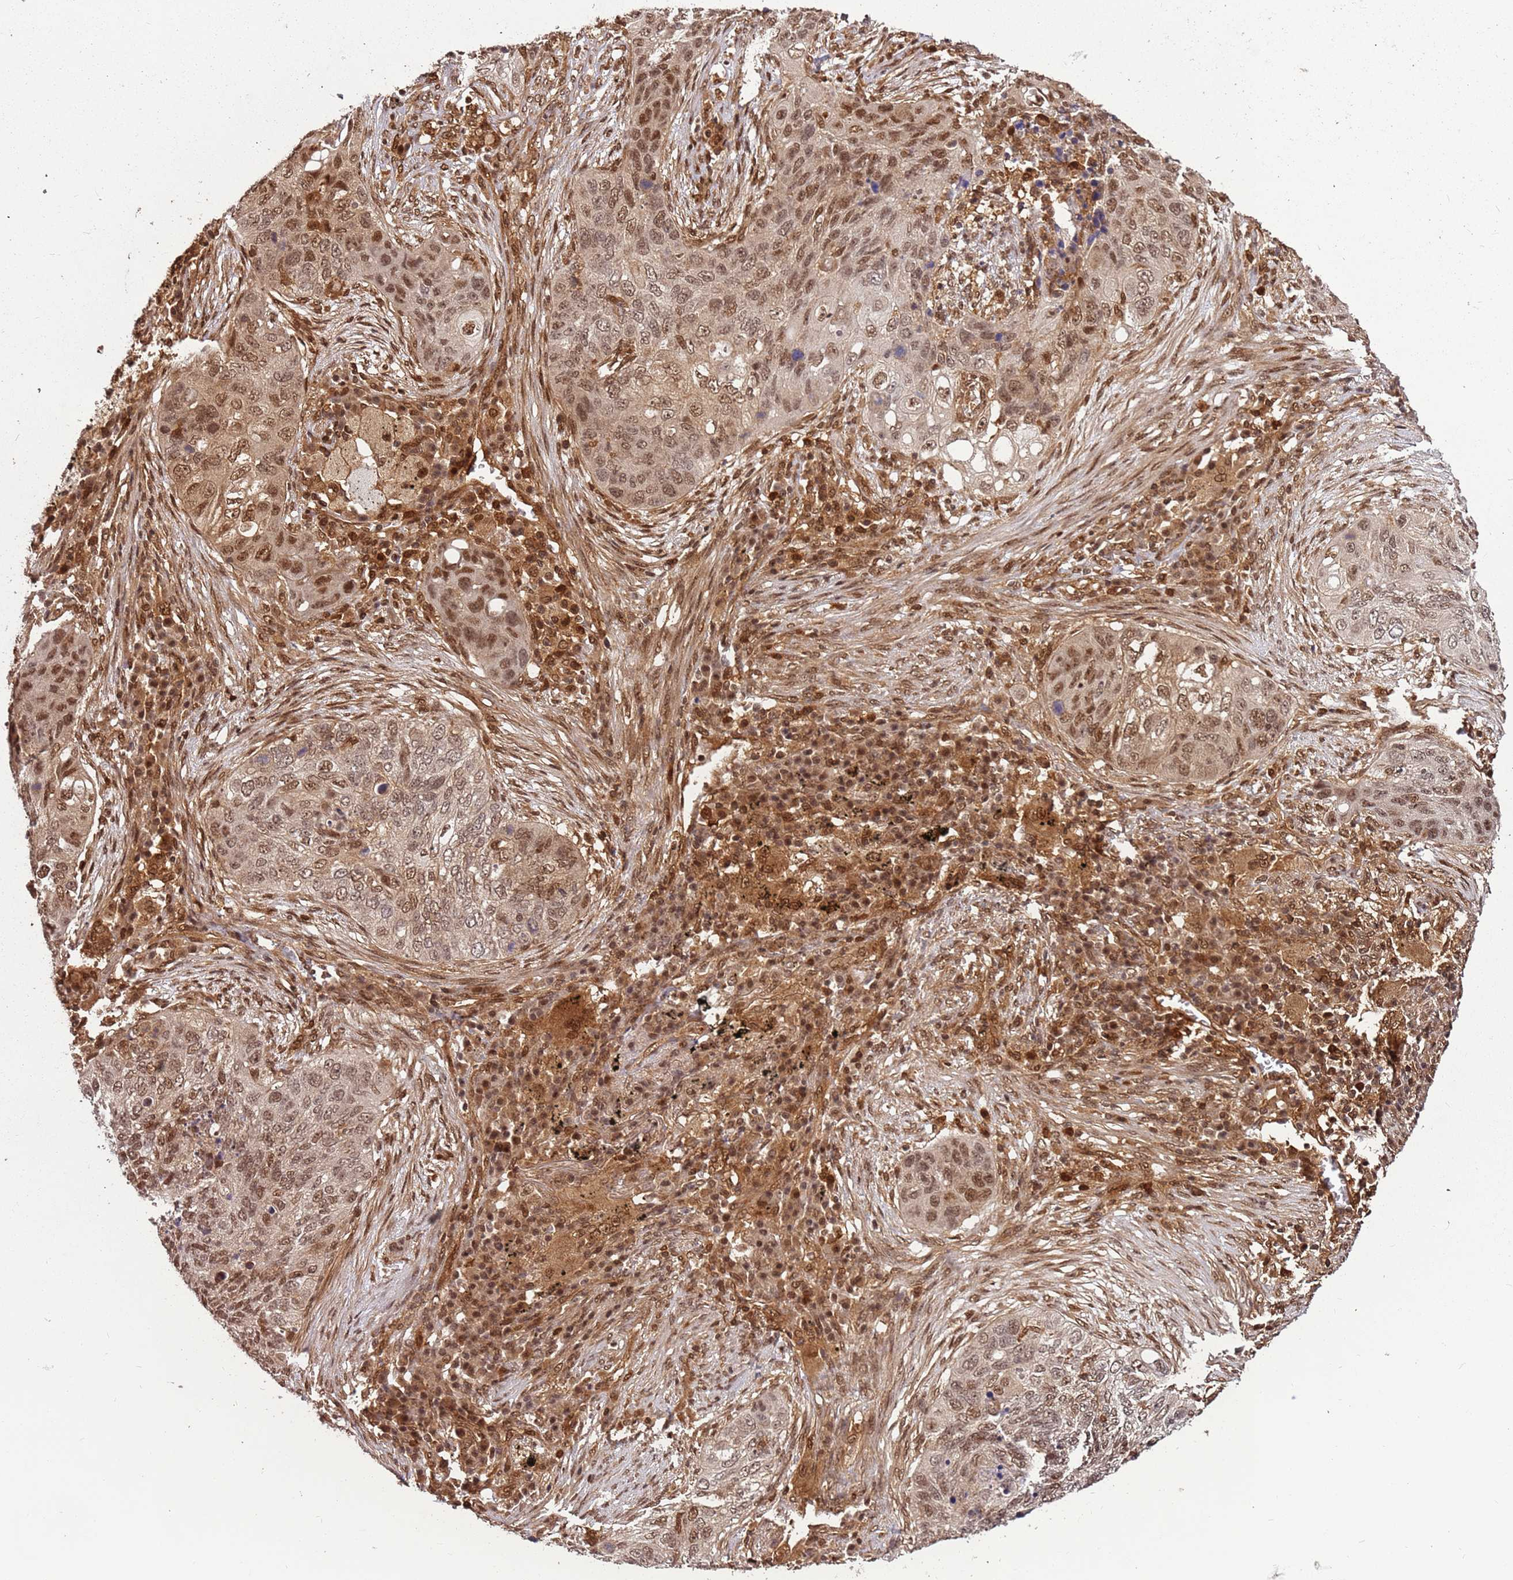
{"staining": {"intensity": "moderate", "quantity": ">75%", "location": "nuclear"}, "tissue": "lung cancer", "cell_type": "Tumor cells", "image_type": "cancer", "snomed": [{"axis": "morphology", "description": "Squamous cell carcinoma, NOS"}, {"axis": "topography", "description": "Lung"}], "caption": "DAB immunohistochemical staining of lung cancer (squamous cell carcinoma) exhibits moderate nuclear protein expression in about >75% of tumor cells.", "gene": "PGLS", "patient": {"sex": "female", "age": 63}}